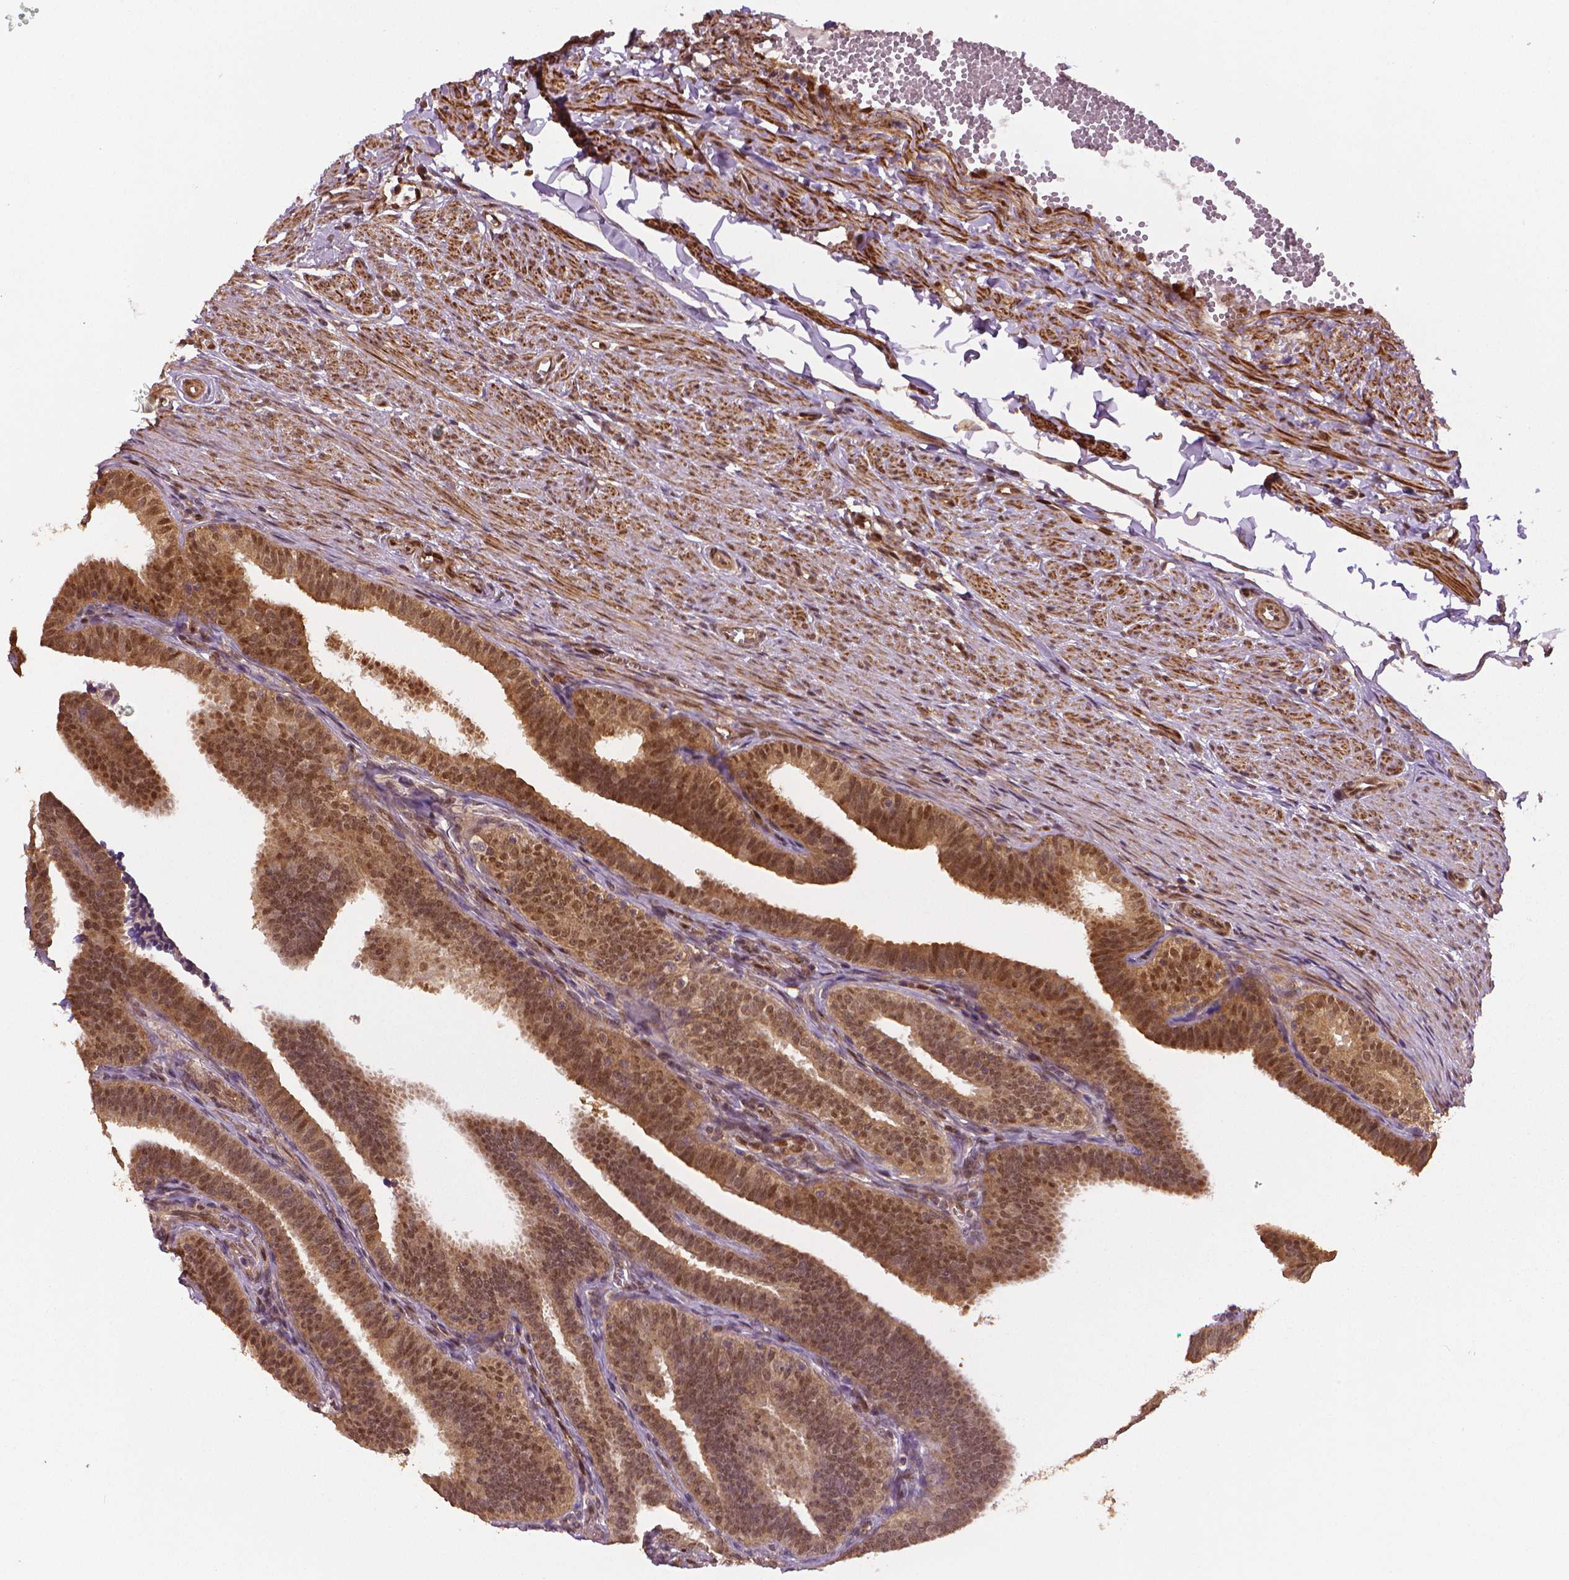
{"staining": {"intensity": "moderate", "quantity": "25%-75%", "location": "cytoplasmic/membranous,nuclear"}, "tissue": "fallopian tube", "cell_type": "Glandular cells", "image_type": "normal", "snomed": [{"axis": "morphology", "description": "Normal tissue, NOS"}, {"axis": "topography", "description": "Fallopian tube"}], "caption": "Immunohistochemistry image of normal fallopian tube: fallopian tube stained using IHC reveals medium levels of moderate protein expression localized specifically in the cytoplasmic/membranous,nuclear of glandular cells, appearing as a cytoplasmic/membranous,nuclear brown color.", "gene": "STAT3", "patient": {"sex": "female", "age": 25}}